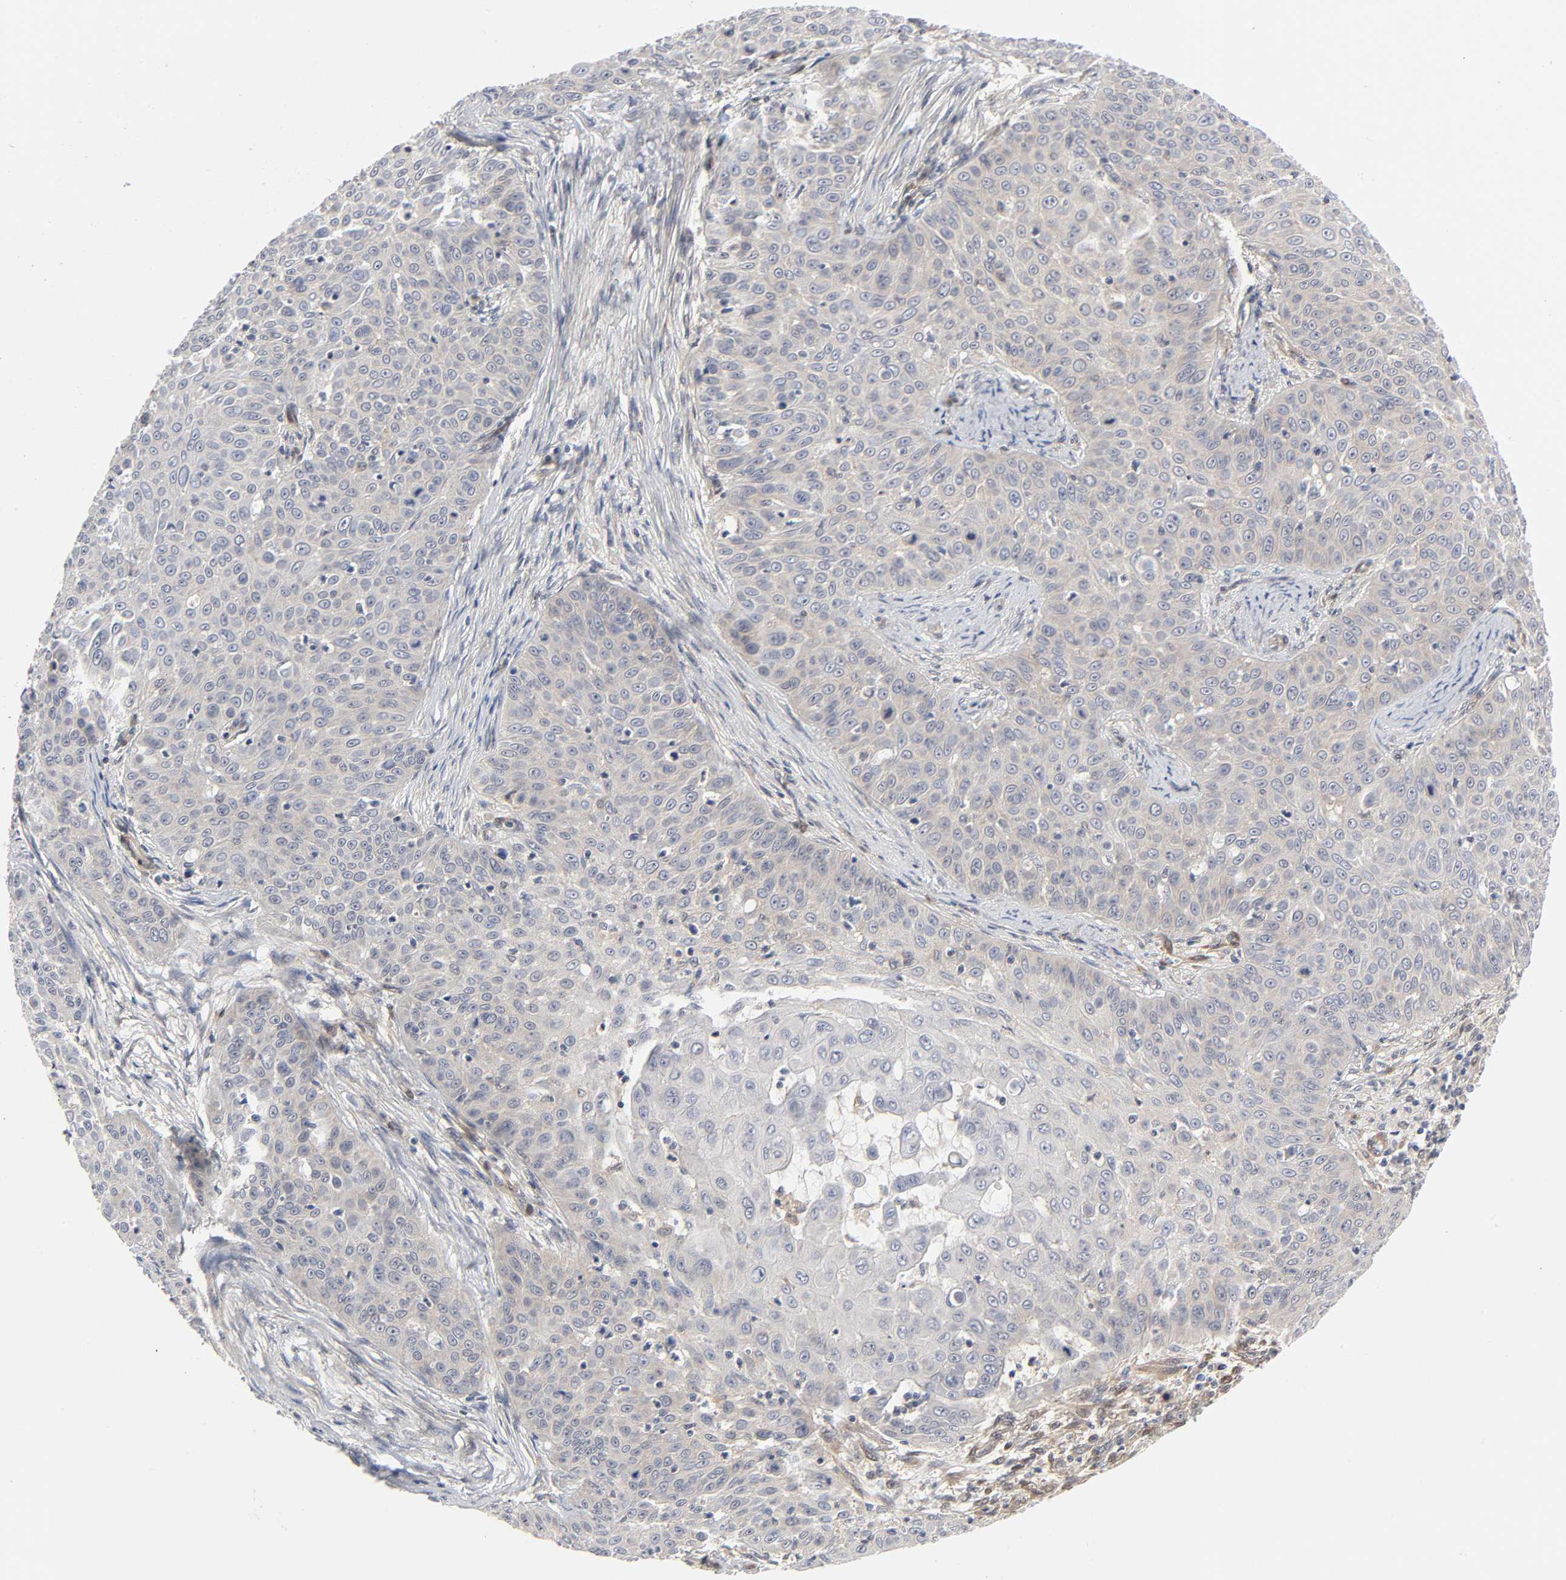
{"staining": {"intensity": "negative", "quantity": "none", "location": "none"}, "tissue": "skin cancer", "cell_type": "Tumor cells", "image_type": "cancer", "snomed": [{"axis": "morphology", "description": "Squamous cell carcinoma, NOS"}, {"axis": "topography", "description": "Skin"}], "caption": "A histopathology image of human skin cancer is negative for staining in tumor cells. (Stains: DAB IHC with hematoxylin counter stain, Microscopy: brightfield microscopy at high magnification).", "gene": "PTEN", "patient": {"sex": "male", "age": 82}}